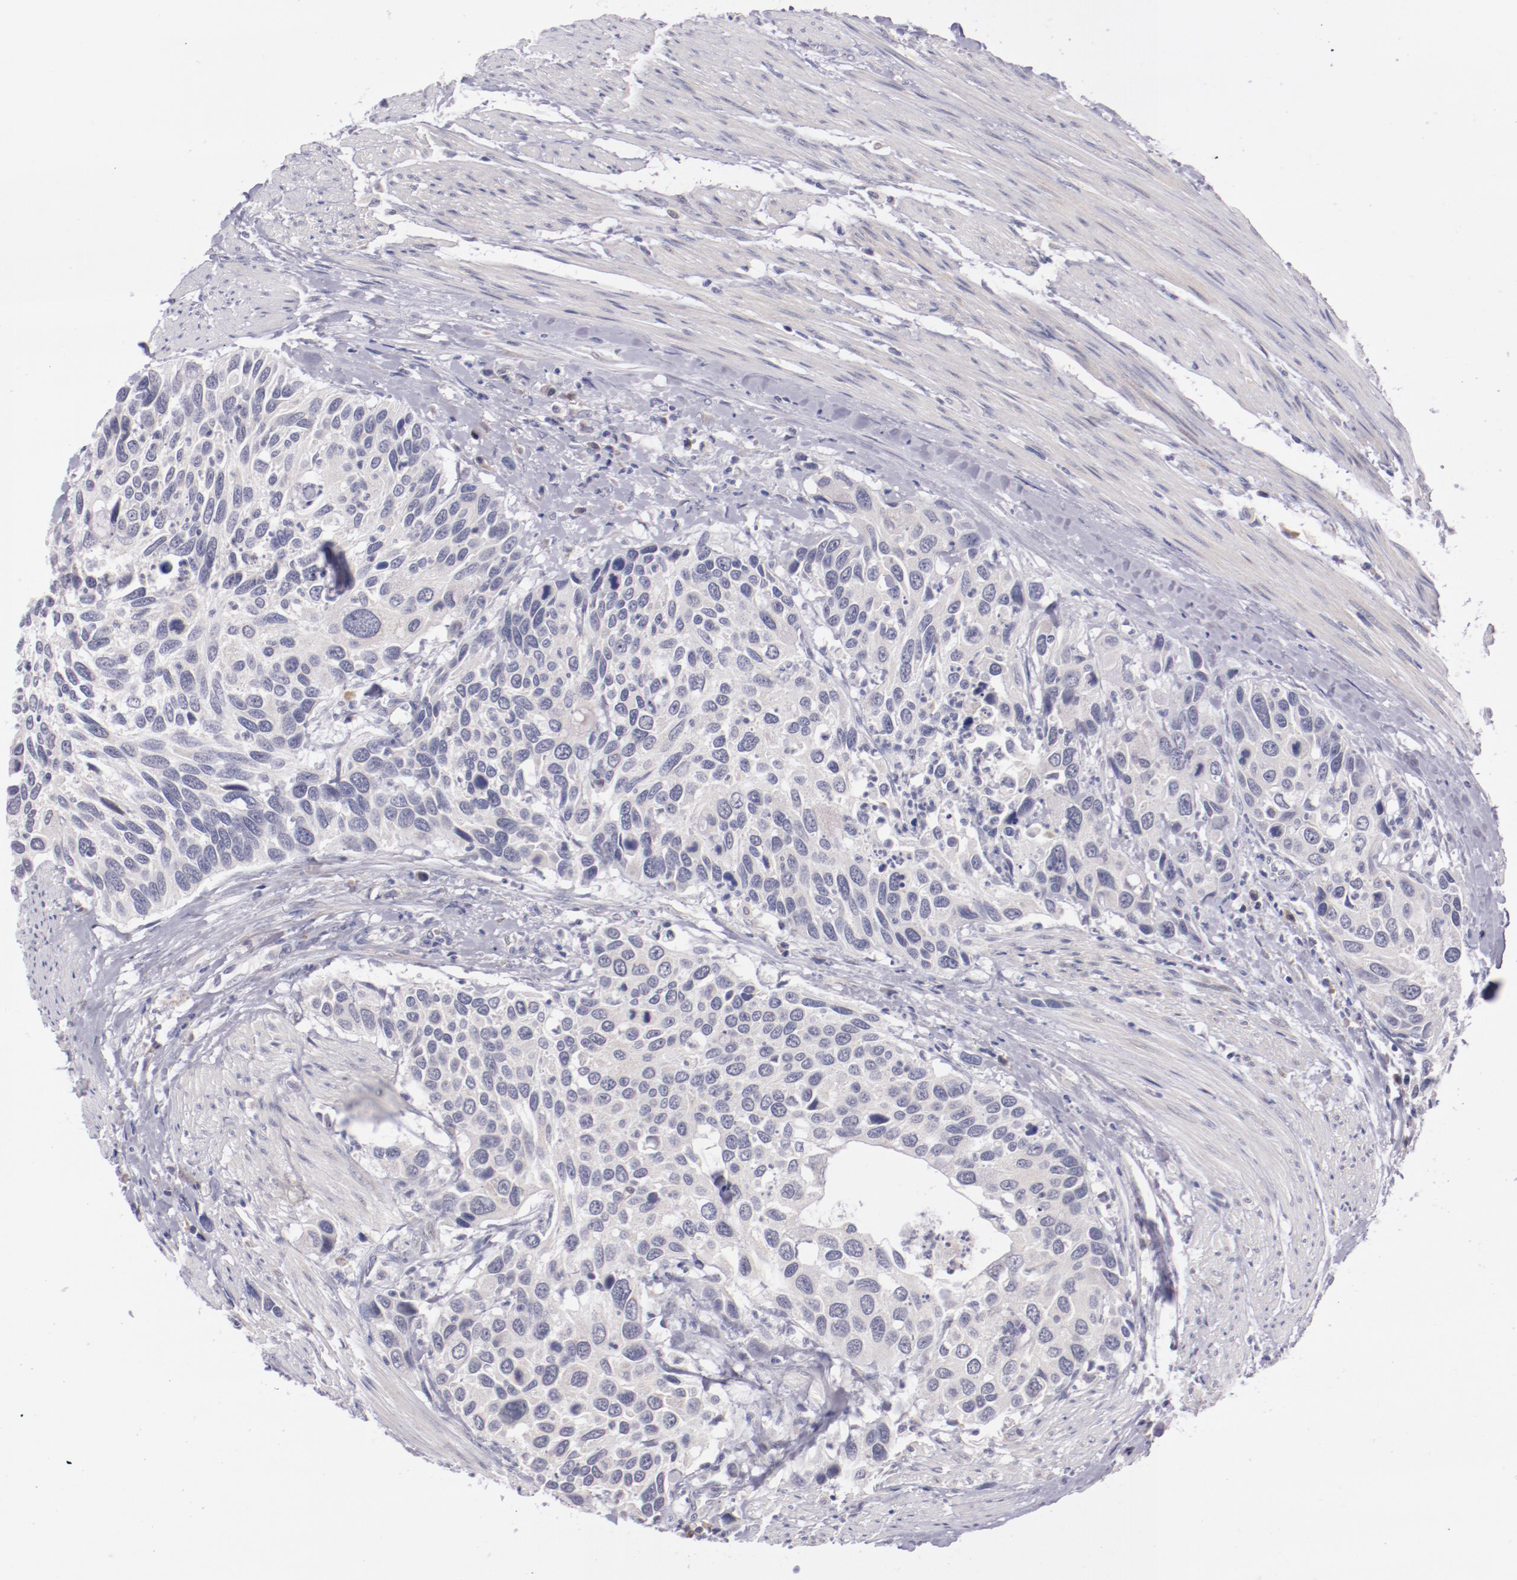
{"staining": {"intensity": "negative", "quantity": "none", "location": "none"}, "tissue": "urothelial cancer", "cell_type": "Tumor cells", "image_type": "cancer", "snomed": [{"axis": "morphology", "description": "Urothelial carcinoma, High grade"}, {"axis": "topography", "description": "Urinary bladder"}], "caption": "Tumor cells show no significant protein positivity in urothelial cancer. (DAB (3,3'-diaminobenzidine) IHC with hematoxylin counter stain).", "gene": "TRAF3", "patient": {"sex": "male", "age": 66}}